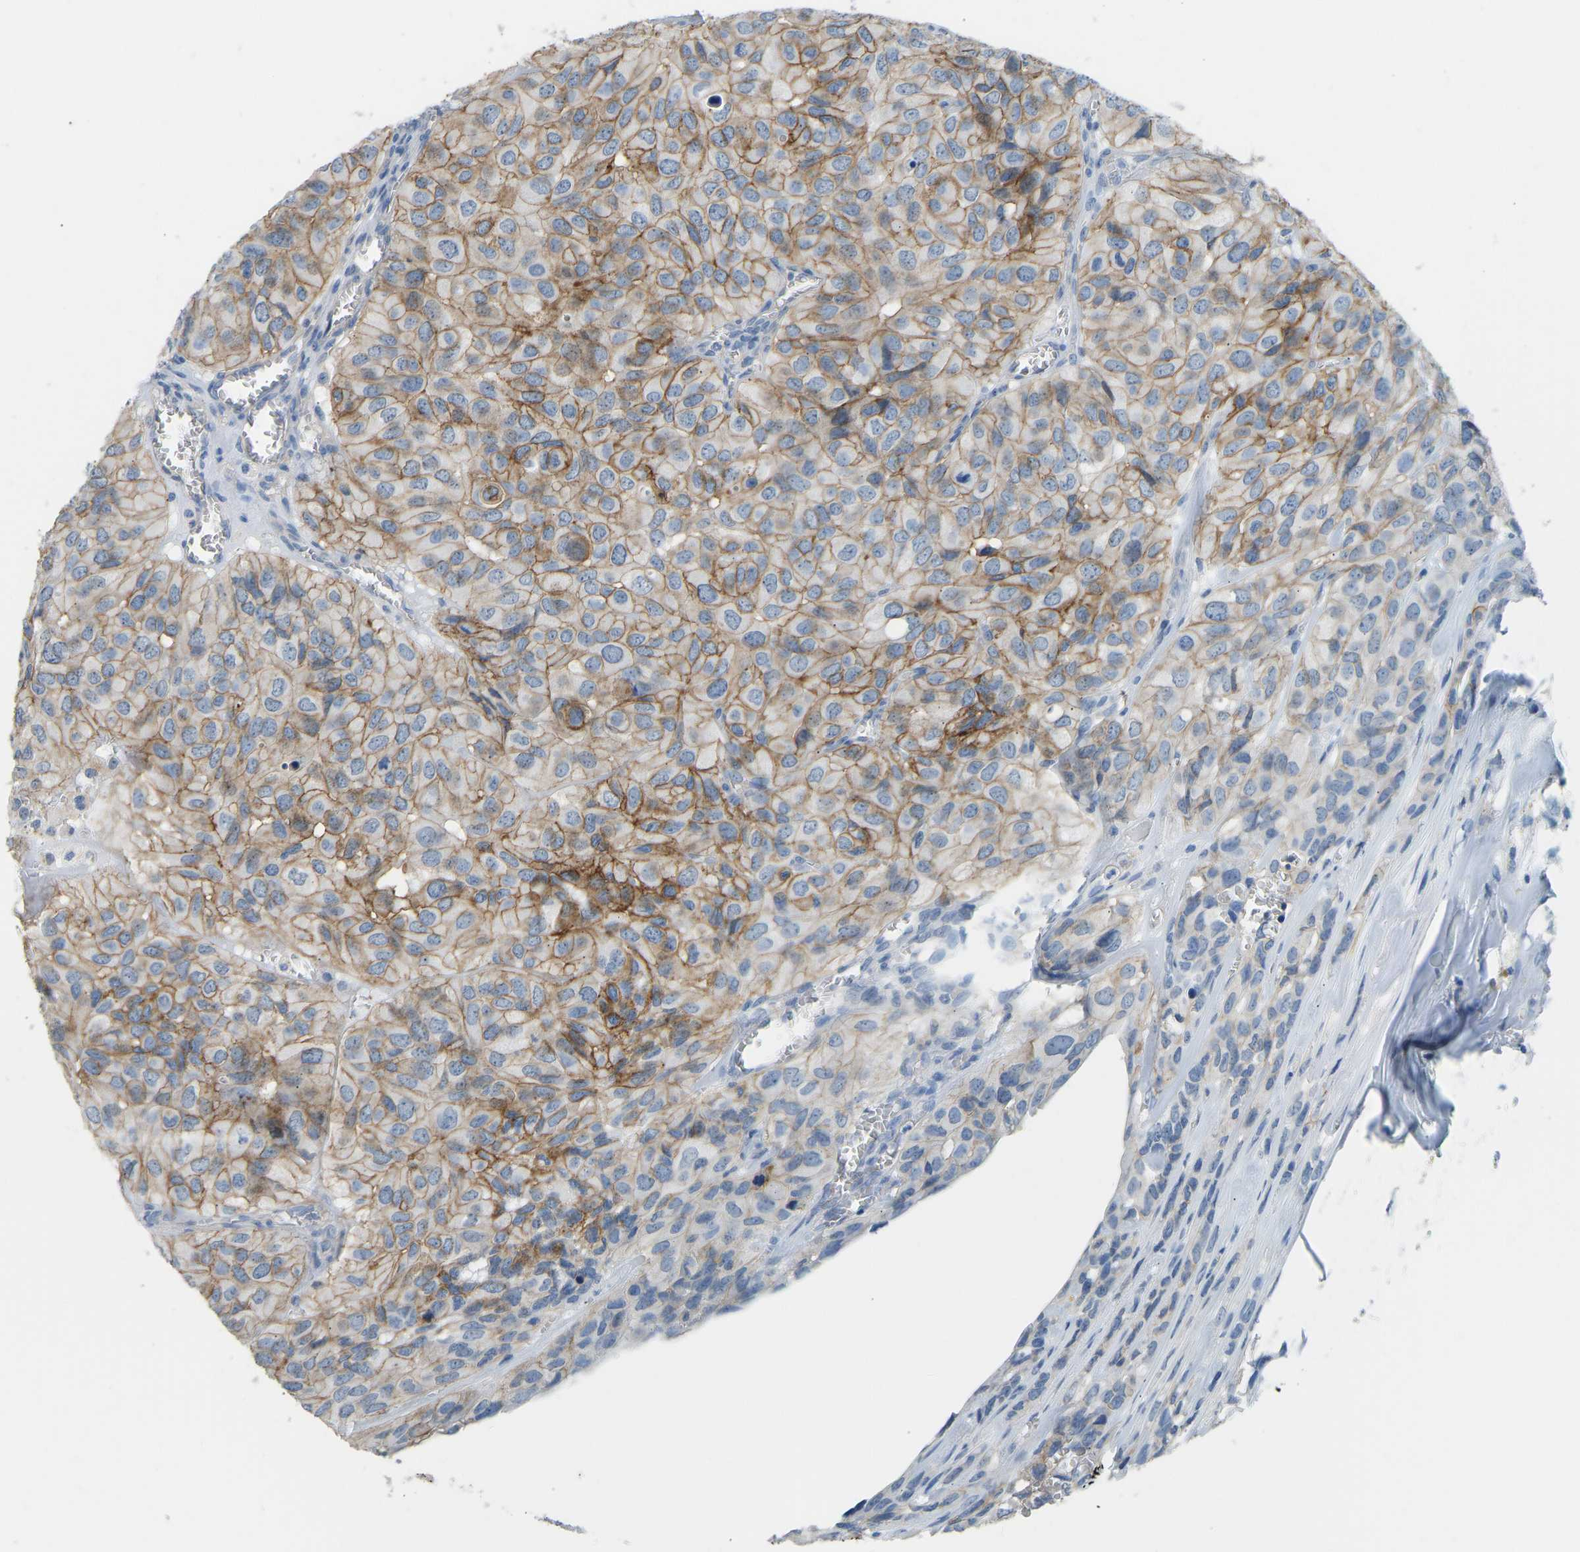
{"staining": {"intensity": "strong", "quantity": ">75%", "location": "cytoplasmic/membranous"}, "tissue": "head and neck cancer", "cell_type": "Tumor cells", "image_type": "cancer", "snomed": [{"axis": "morphology", "description": "Adenocarcinoma, NOS"}, {"axis": "topography", "description": "Salivary gland, NOS"}, {"axis": "topography", "description": "Head-Neck"}], "caption": "Brown immunohistochemical staining in human adenocarcinoma (head and neck) demonstrates strong cytoplasmic/membranous expression in approximately >75% of tumor cells.", "gene": "ATP1A1", "patient": {"sex": "female", "age": 76}}